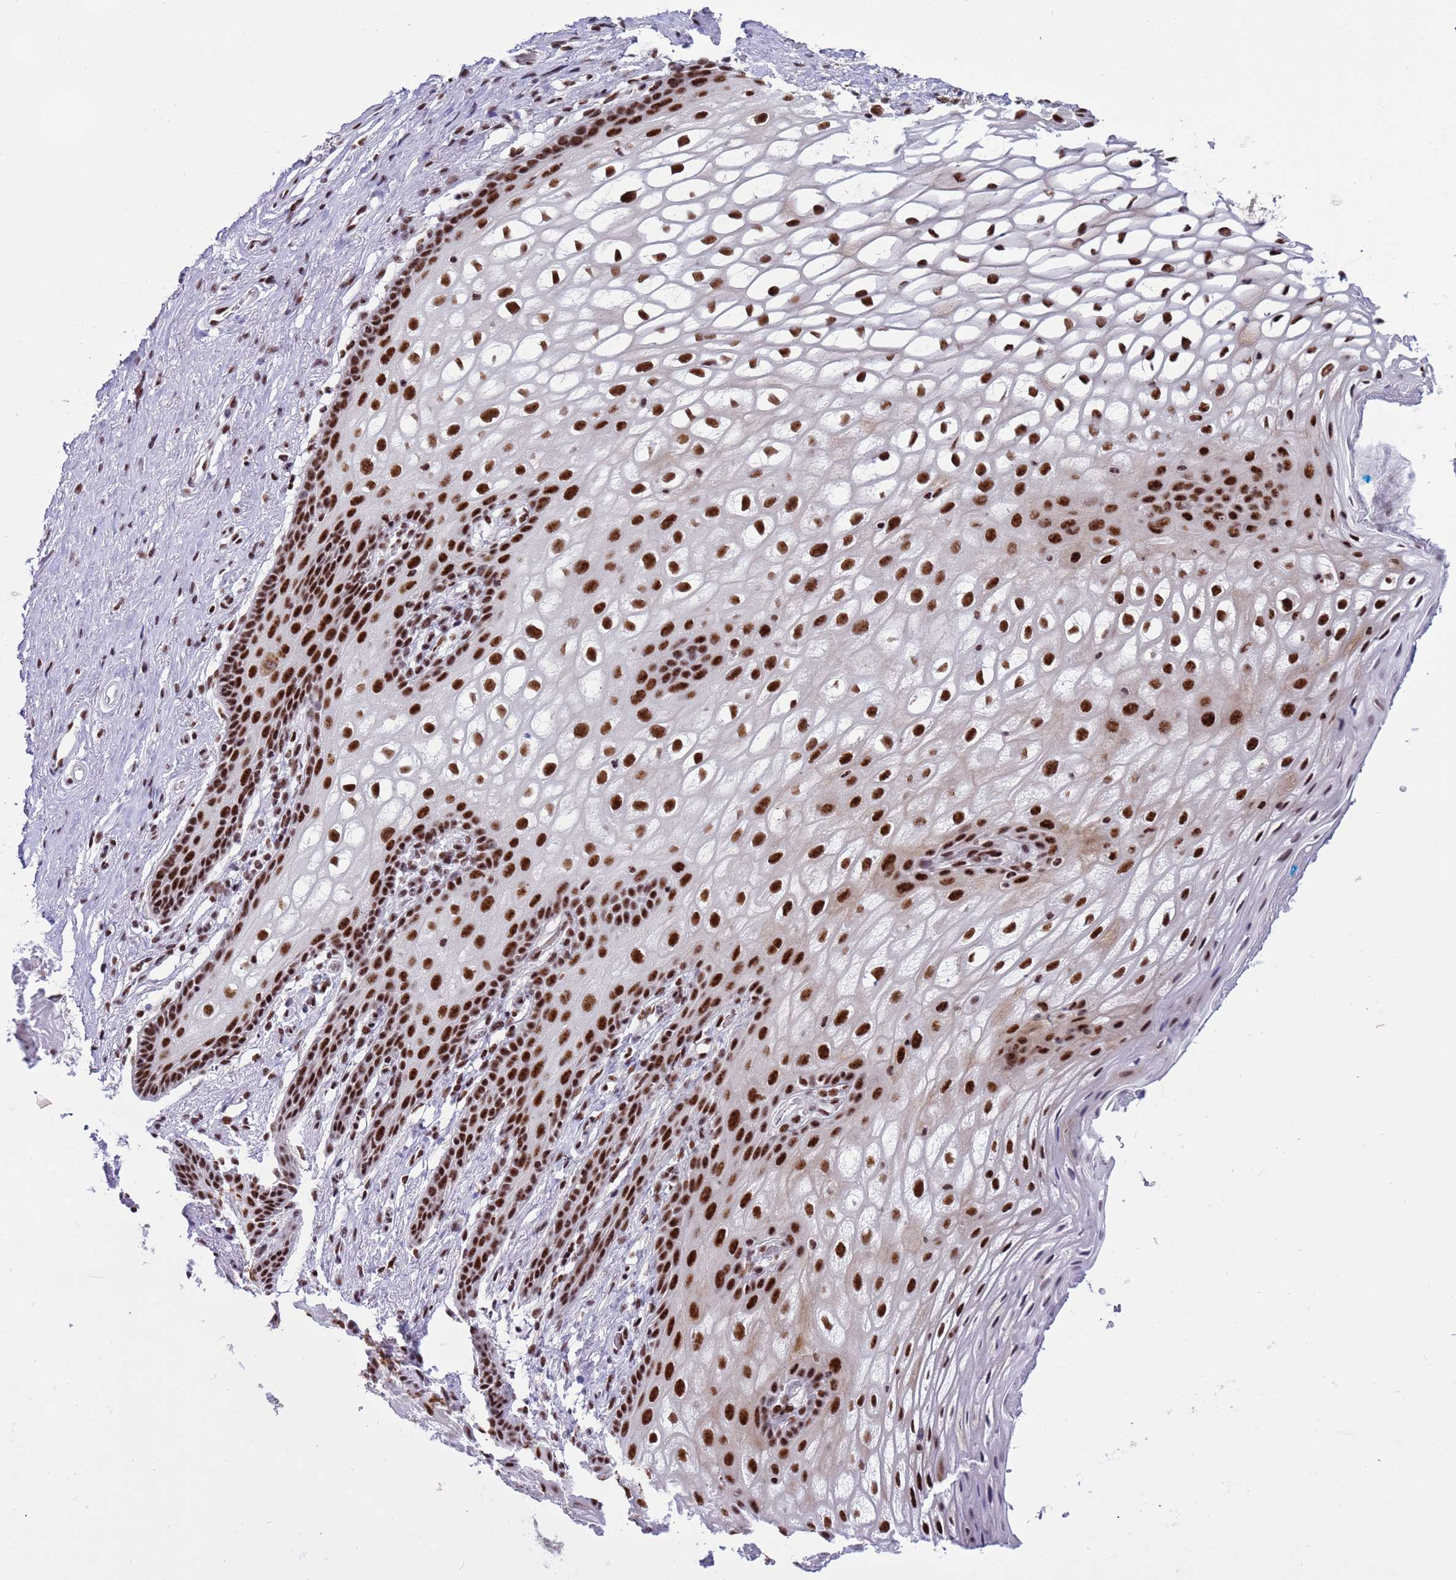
{"staining": {"intensity": "strong", "quantity": ">75%", "location": "nuclear"}, "tissue": "vagina", "cell_type": "Squamous epithelial cells", "image_type": "normal", "snomed": [{"axis": "morphology", "description": "Normal tissue, NOS"}, {"axis": "topography", "description": "Vagina"}, {"axis": "topography", "description": "Peripheral nerve tissue"}], "caption": "Unremarkable vagina was stained to show a protein in brown. There is high levels of strong nuclear expression in approximately >75% of squamous epithelial cells. The protein is shown in brown color, while the nuclei are stained blue.", "gene": "THOC2", "patient": {"sex": "female", "age": 71}}